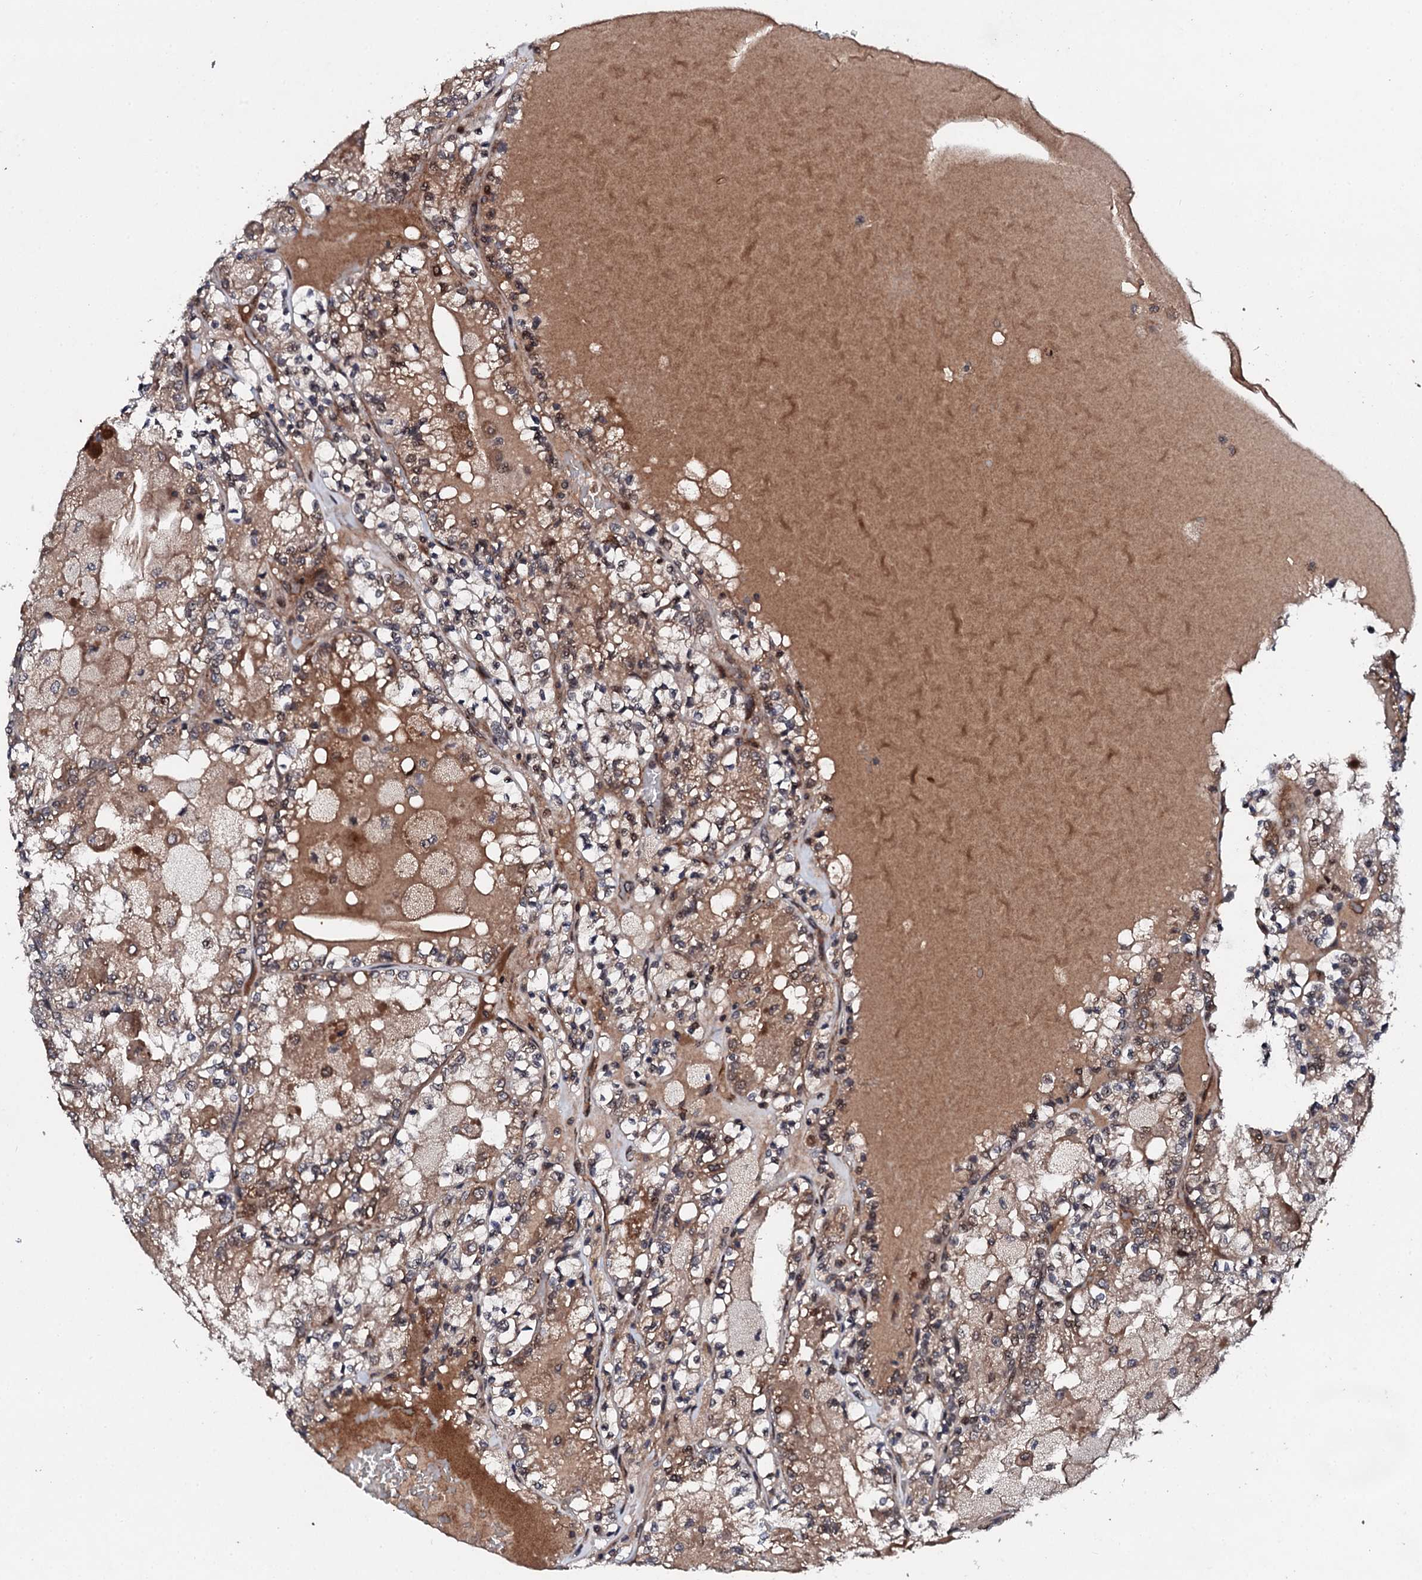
{"staining": {"intensity": "weak", "quantity": ">75%", "location": "cytoplasmic/membranous,nuclear"}, "tissue": "renal cancer", "cell_type": "Tumor cells", "image_type": "cancer", "snomed": [{"axis": "morphology", "description": "Adenocarcinoma, NOS"}, {"axis": "topography", "description": "Kidney"}], "caption": "A micrograph of renal cancer (adenocarcinoma) stained for a protein reveals weak cytoplasmic/membranous and nuclear brown staining in tumor cells. Using DAB (3,3'-diaminobenzidine) (brown) and hematoxylin (blue) stains, captured at high magnification using brightfield microscopy.", "gene": "FAM111A", "patient": {"sex": "female", "age": 56}}